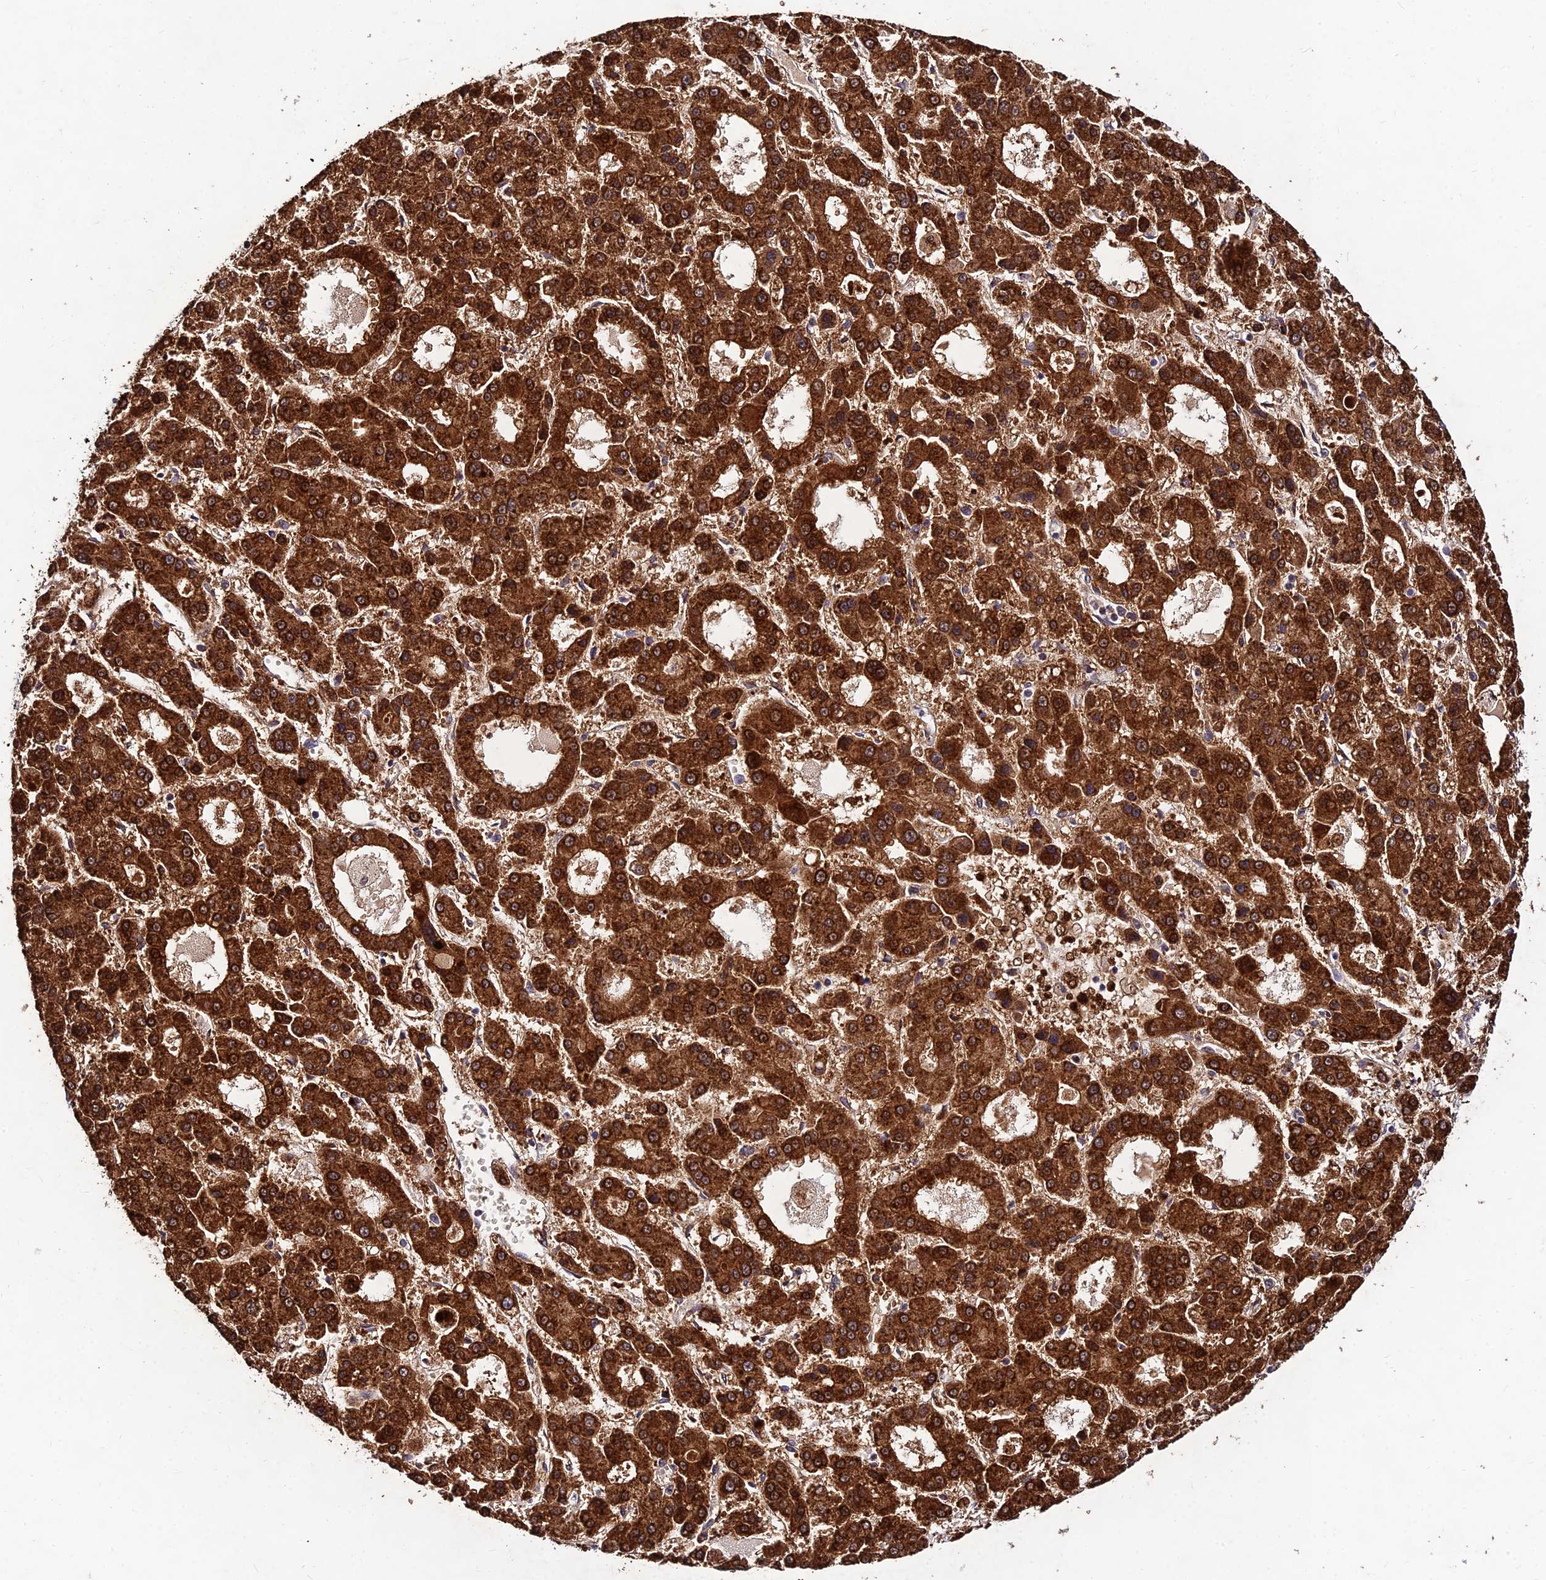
{"staining": {"intensity": "strong", "quantity": ">75%", "location": "cytoplasmic/membranous,nuclear"}, "tissue": "liver cancer", "cell_type": "Tumor cells", "image_type": "cancer", "snomed": [{"axis": "morphology", "description": "Carcinoma, Hepatocellular, NOS"}, {"axis": "topography", "description": "Liver"}], "caption": "This micrograph shows immunohistochemistry (IHC) staining of human liver cancer (hepatocellular carcinoma), with high strong cytoplasmic/membranous and nuclear staining in approximately >75% of tumor cells.", "gene": "MKKS", "patient": {"sex": "male", "age": 70}}